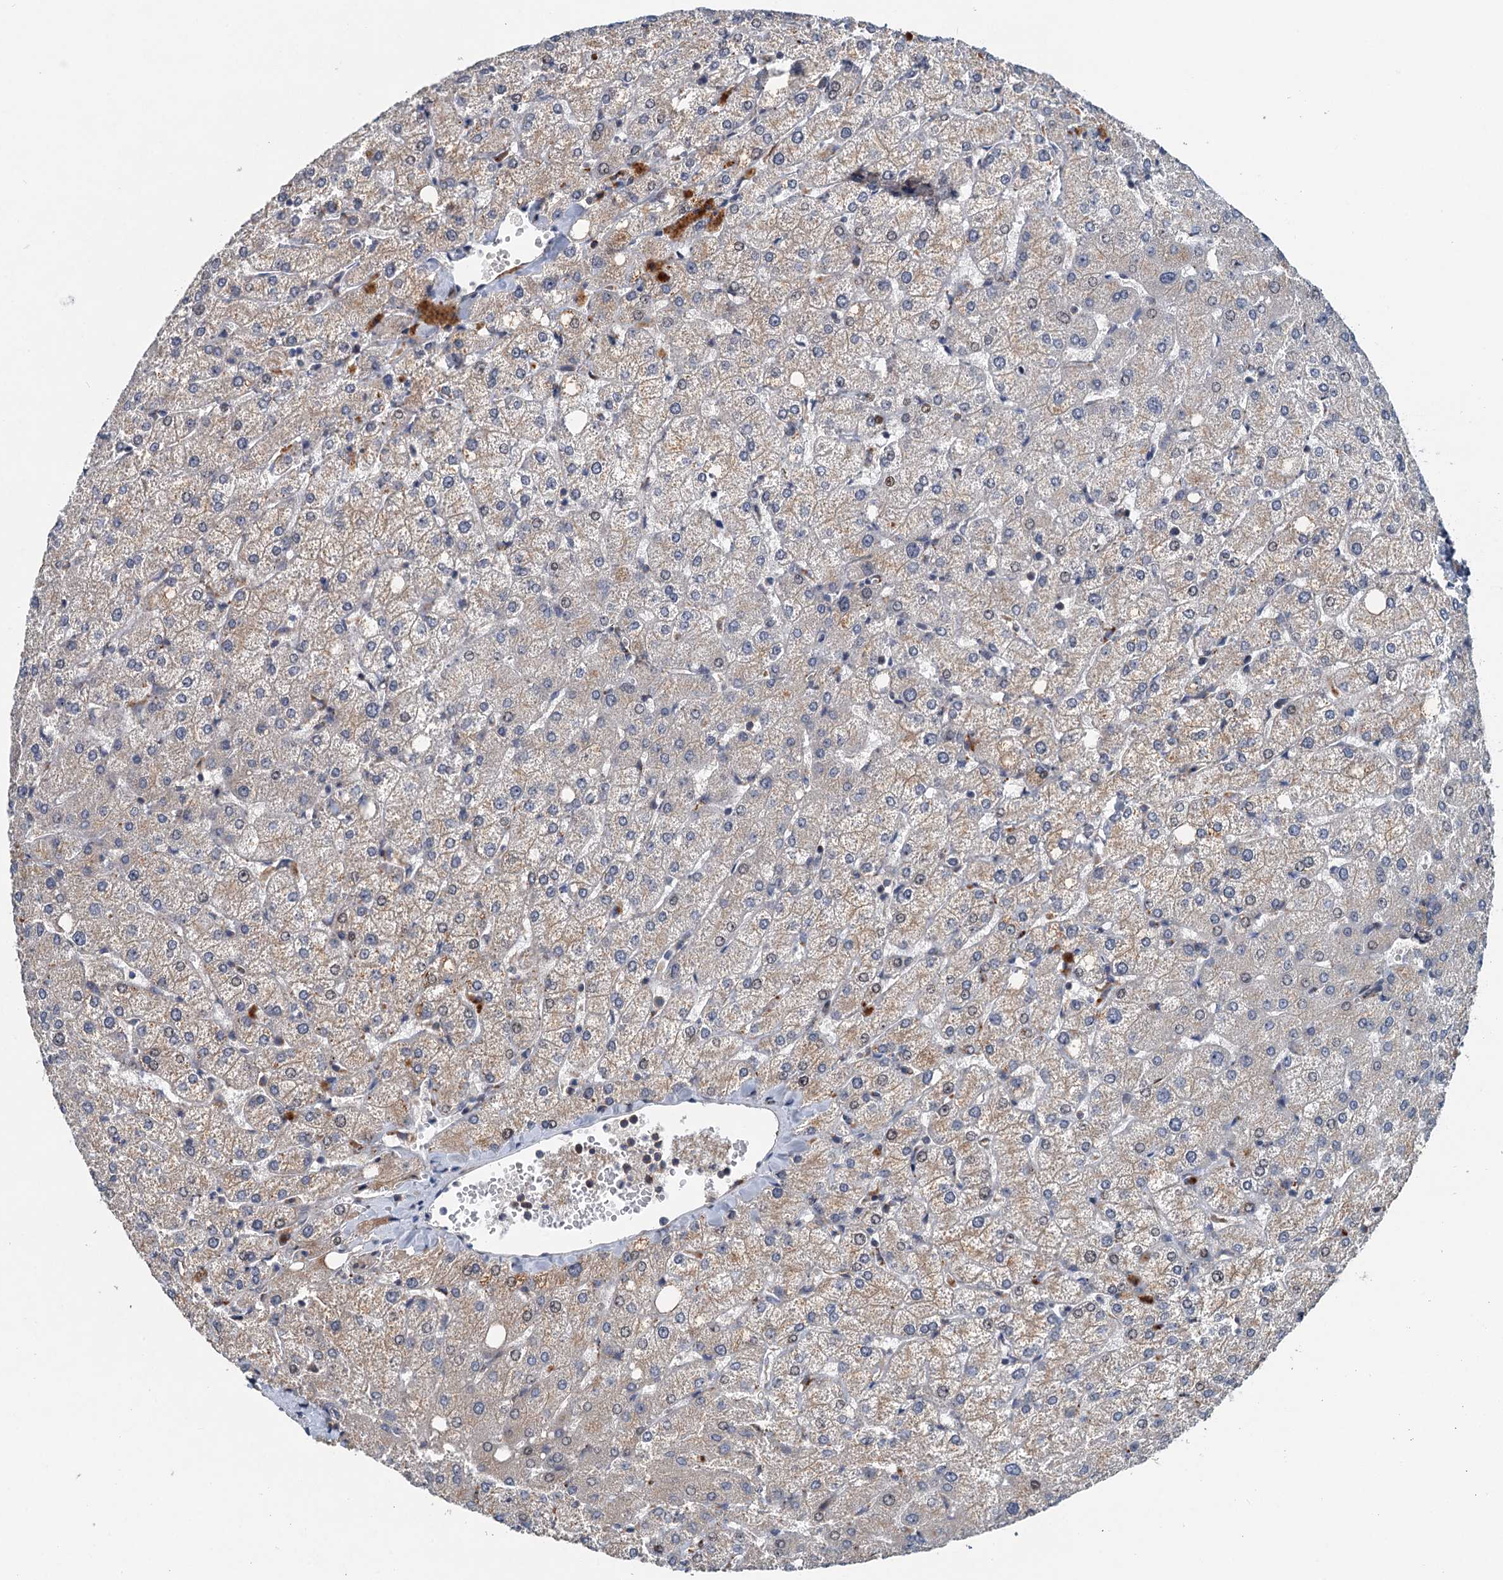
{"staining": {"intensity": "negative", "quantity": "none", "location": "none"}, "tissue": "liver", "cell_type": "Cholangiocytes", "image_type": "normal", "snomed": [{"axis": "morphology", "description": "Normal tissue, NOS"}, {"axis": "topography", "description": "Liver"}], "caption": "DAB (3,3'-diaminobenzidine) immunohistochemical staining of normal liver demonstrates no significant staining in cholangiocytes. The staining was performed using DAB to visualize the protein expression in brown, while the nuclei were stained in blue with hematoxylin (Magnification: 20x).", "gene": "NBEA", "patient": {"sex": "female", "age": 54}}